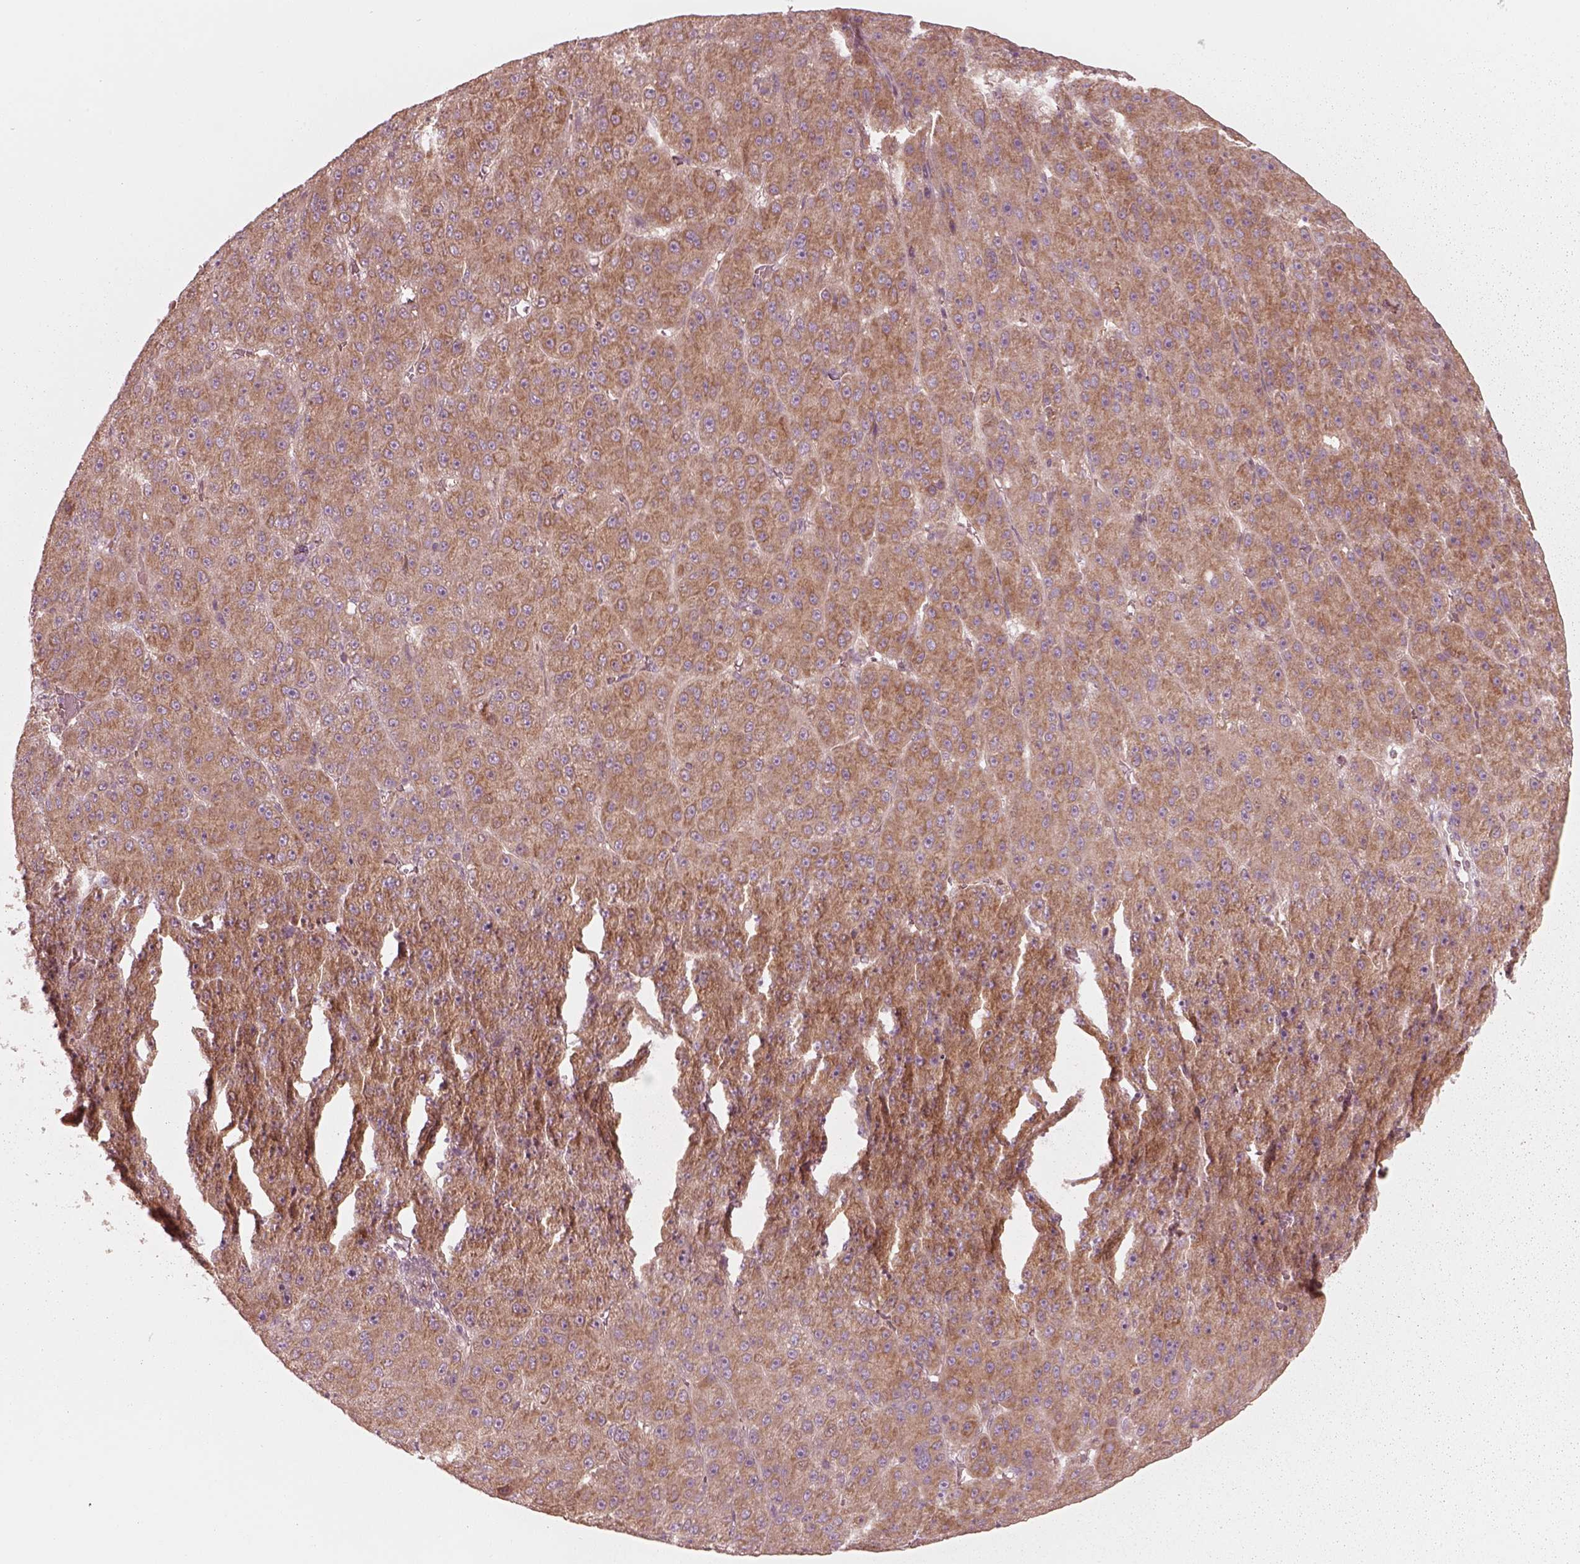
{"staining": {"intensity": "moderate", "quantity": ">75%", "location": "cytoplasmic/membranous"}, "tissue": "liver cancer", "cell_type": "Tumor cells", "image_type": "cancer", "snomed": [{"axis": "morphology", "description": "Carcinoma, Hepatocellular, NOS"}, {"axis": "topography", "description": "Liver"}], "caption": "Immunohistochemistry photomicrograph of human liver cancer stained for a protein (brown), which exhibits medium levels of moderate cytoplasmic/membranous expression in approximately >75% of tumor cells.", "gene": "CNOT2", "patient": {"sex": "male", "age": 67}}